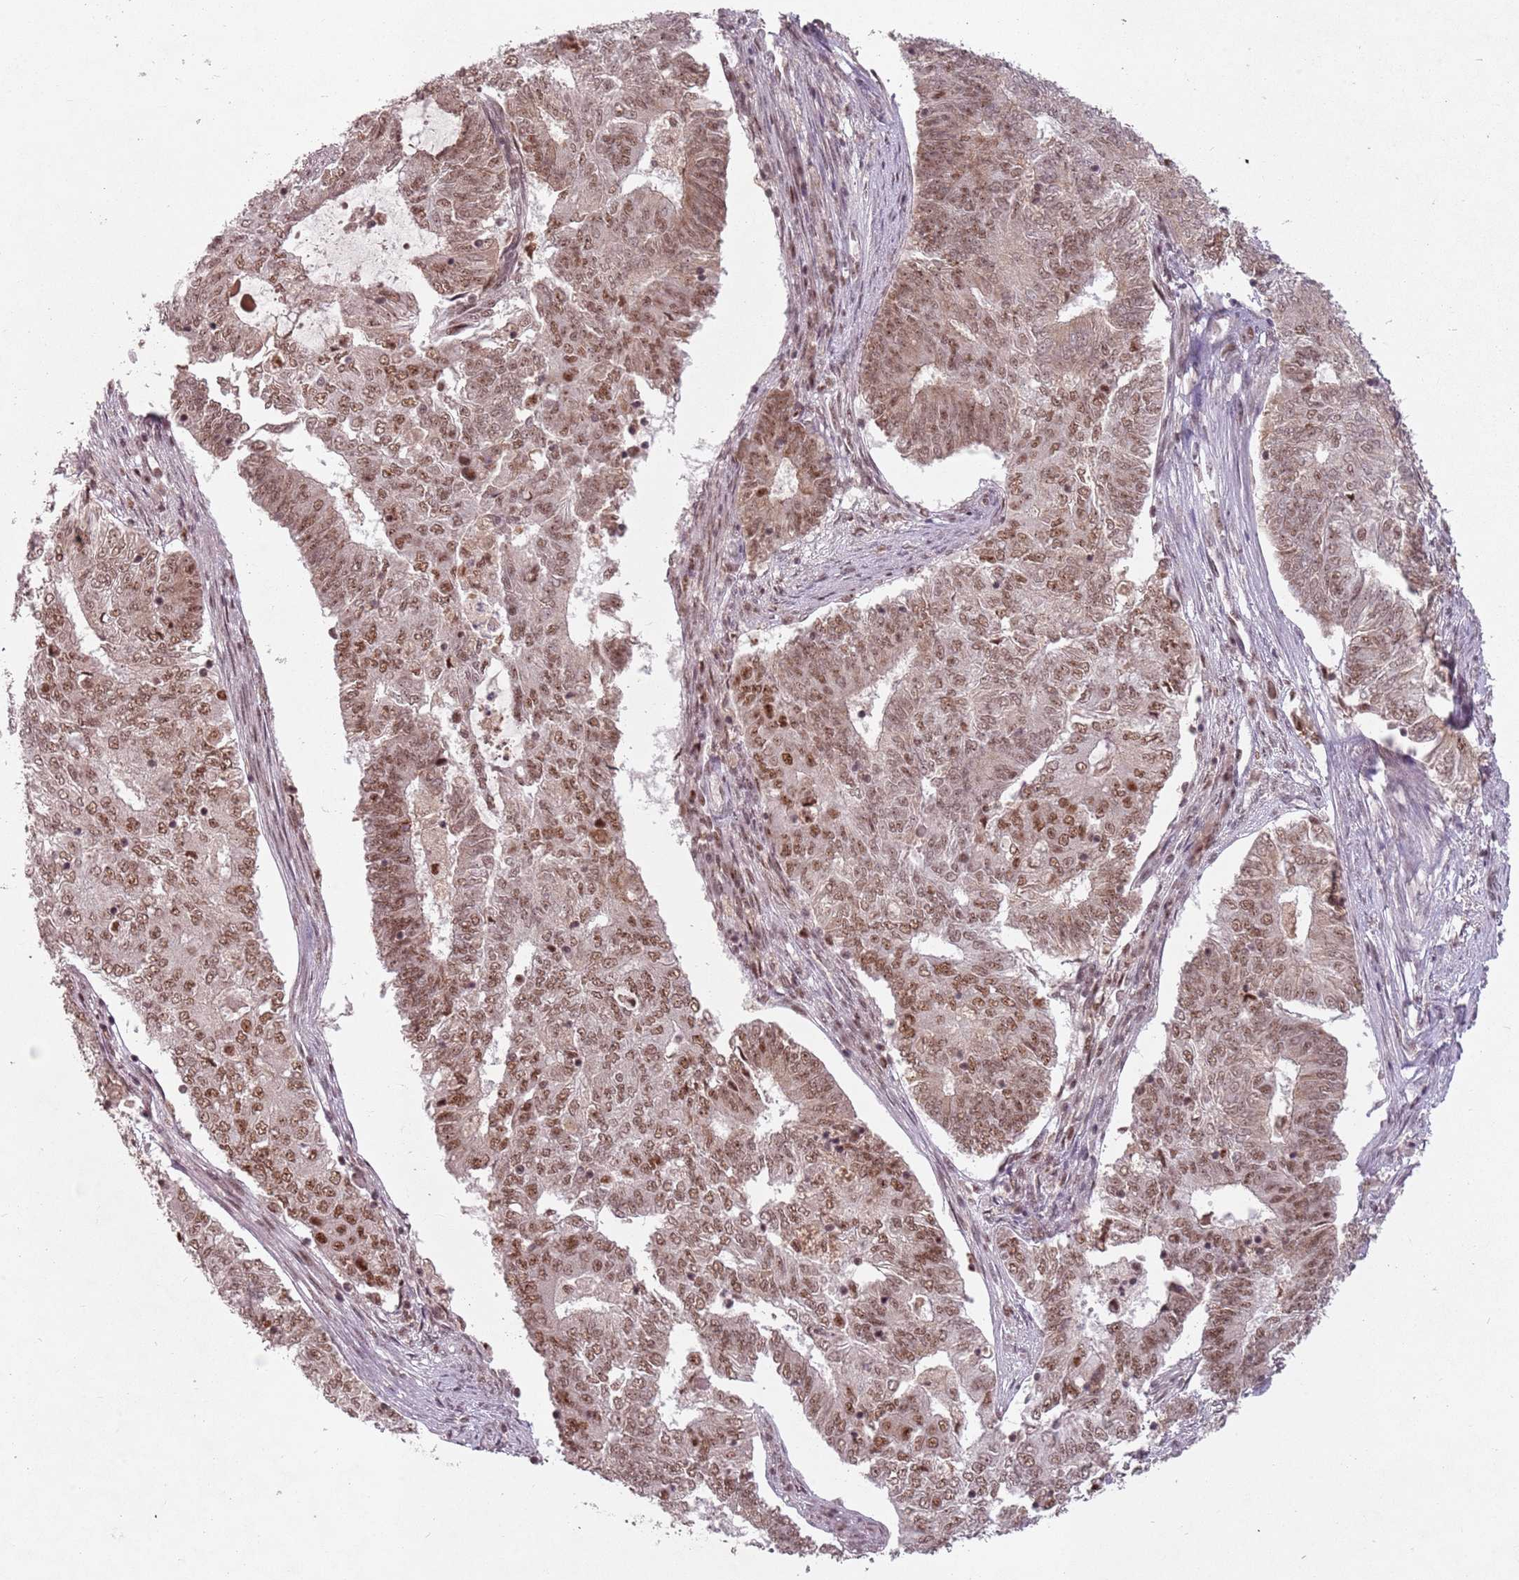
{"staining": {"intensity": "moderate", "quantity": ">75%", "location": "cytoplasmic/membranous,nuclear"}, "tissue": "endometrial cancer", "cell_type": "Tumor cells", "image_type": "cancer", "snomed": [{"axis": "morphology", "description": "Adenocarcinoma, NOS"}, {"axis": "topography", "description": "Endometrium"}], "caption": "This is a photomicrograph of immunohistochemistry staining of endometrial adenocarcinoma, which shows moderate staining in the cytoplasmic/membranous and nuclear of tumor cells.", "gene": "NCBP1", "patient": {"sex": "female", "age": 62}}